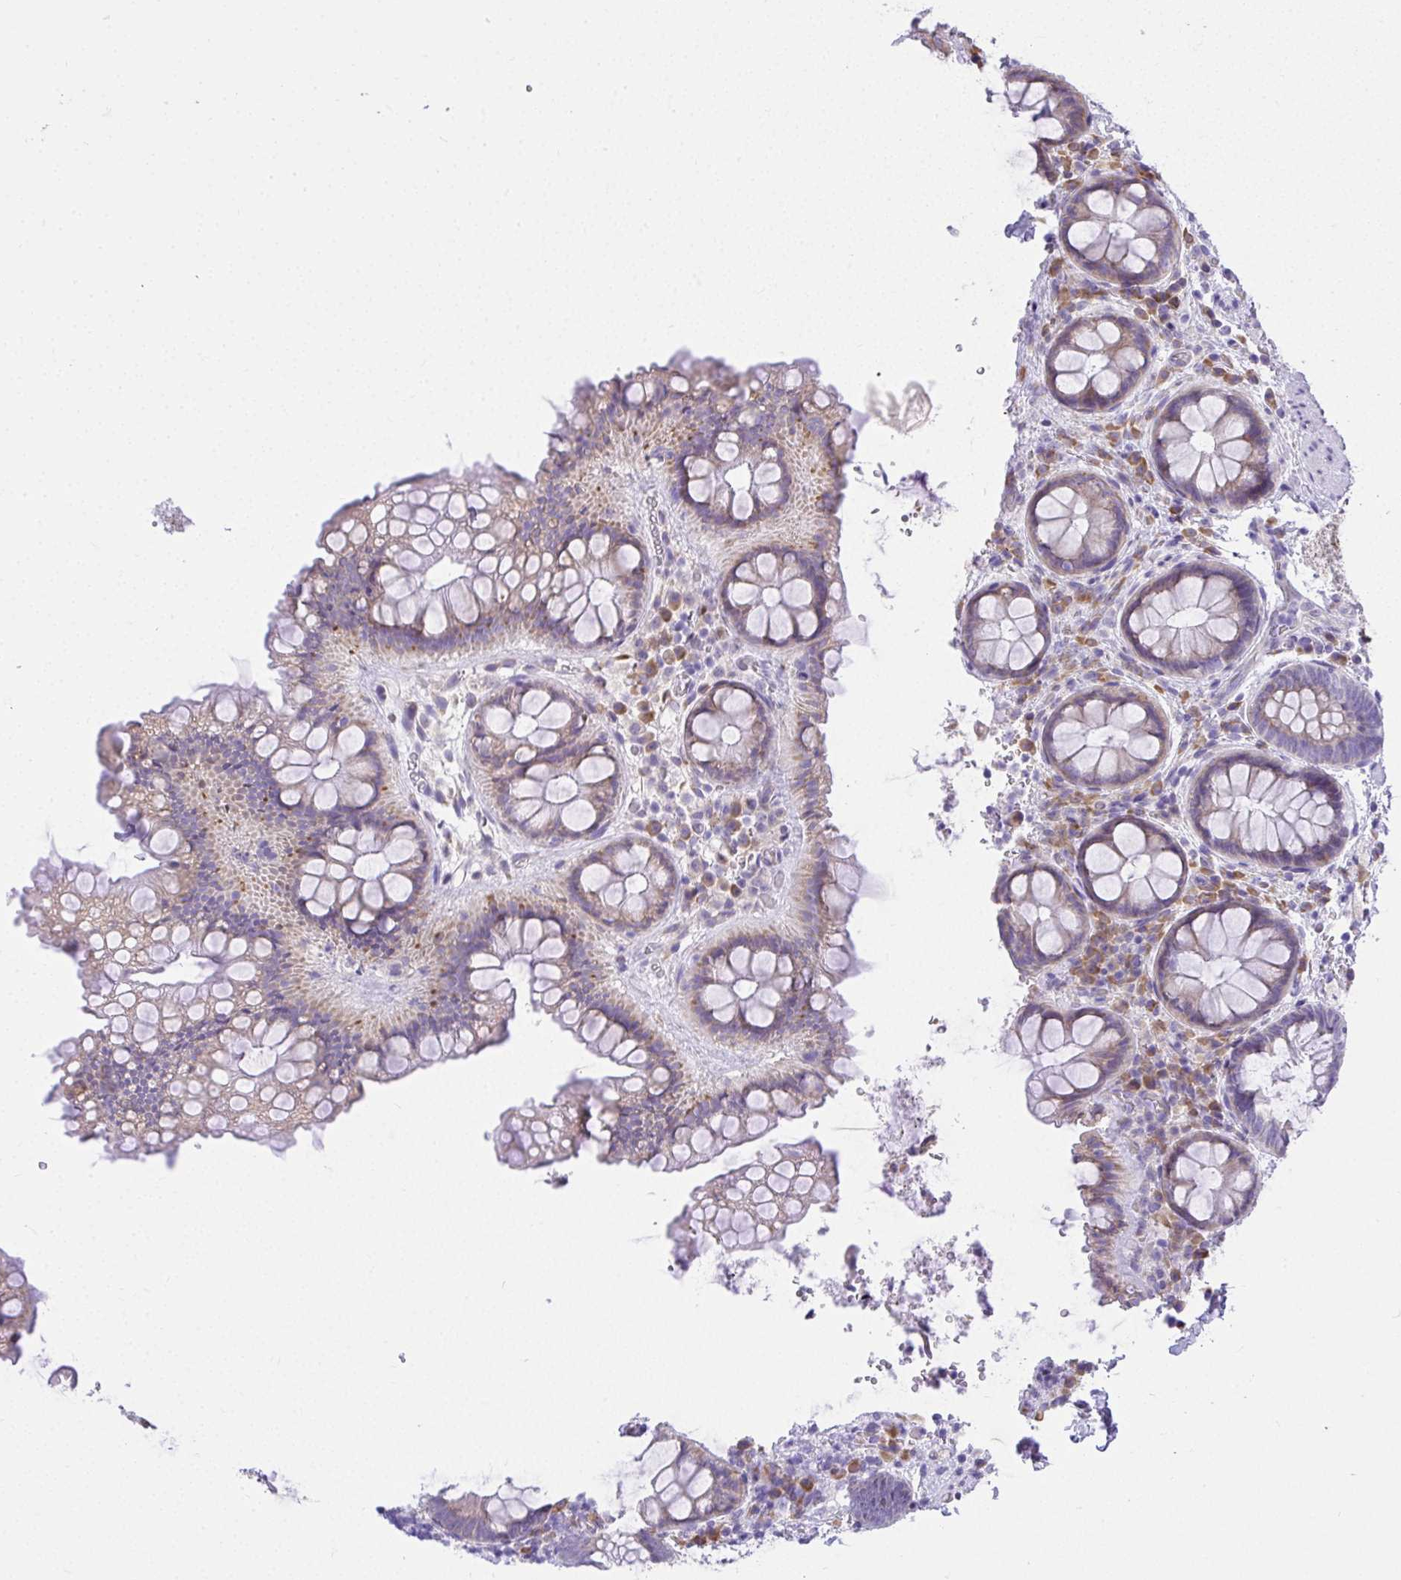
{"staining": {"intensity": "weak", "quantity": "25%-75%", "location": "cytoplasmic/membranous"}, "tissue": "rectum", "cell_type": "Glandular cells", "image_type": "normal", "snomed": [{"axis": "morphology", "description": "Normal tissue, NOS"}, {"axis": "topography", "description": "Rectum"}], "caption": "Rectum stained with a brown dye shows weak cytoplasmic/membranous positive positivity in about 25%-75% of glandular cells.", "gene": "ADRA2C", "patient": {"sex": "female", "age": 69}}